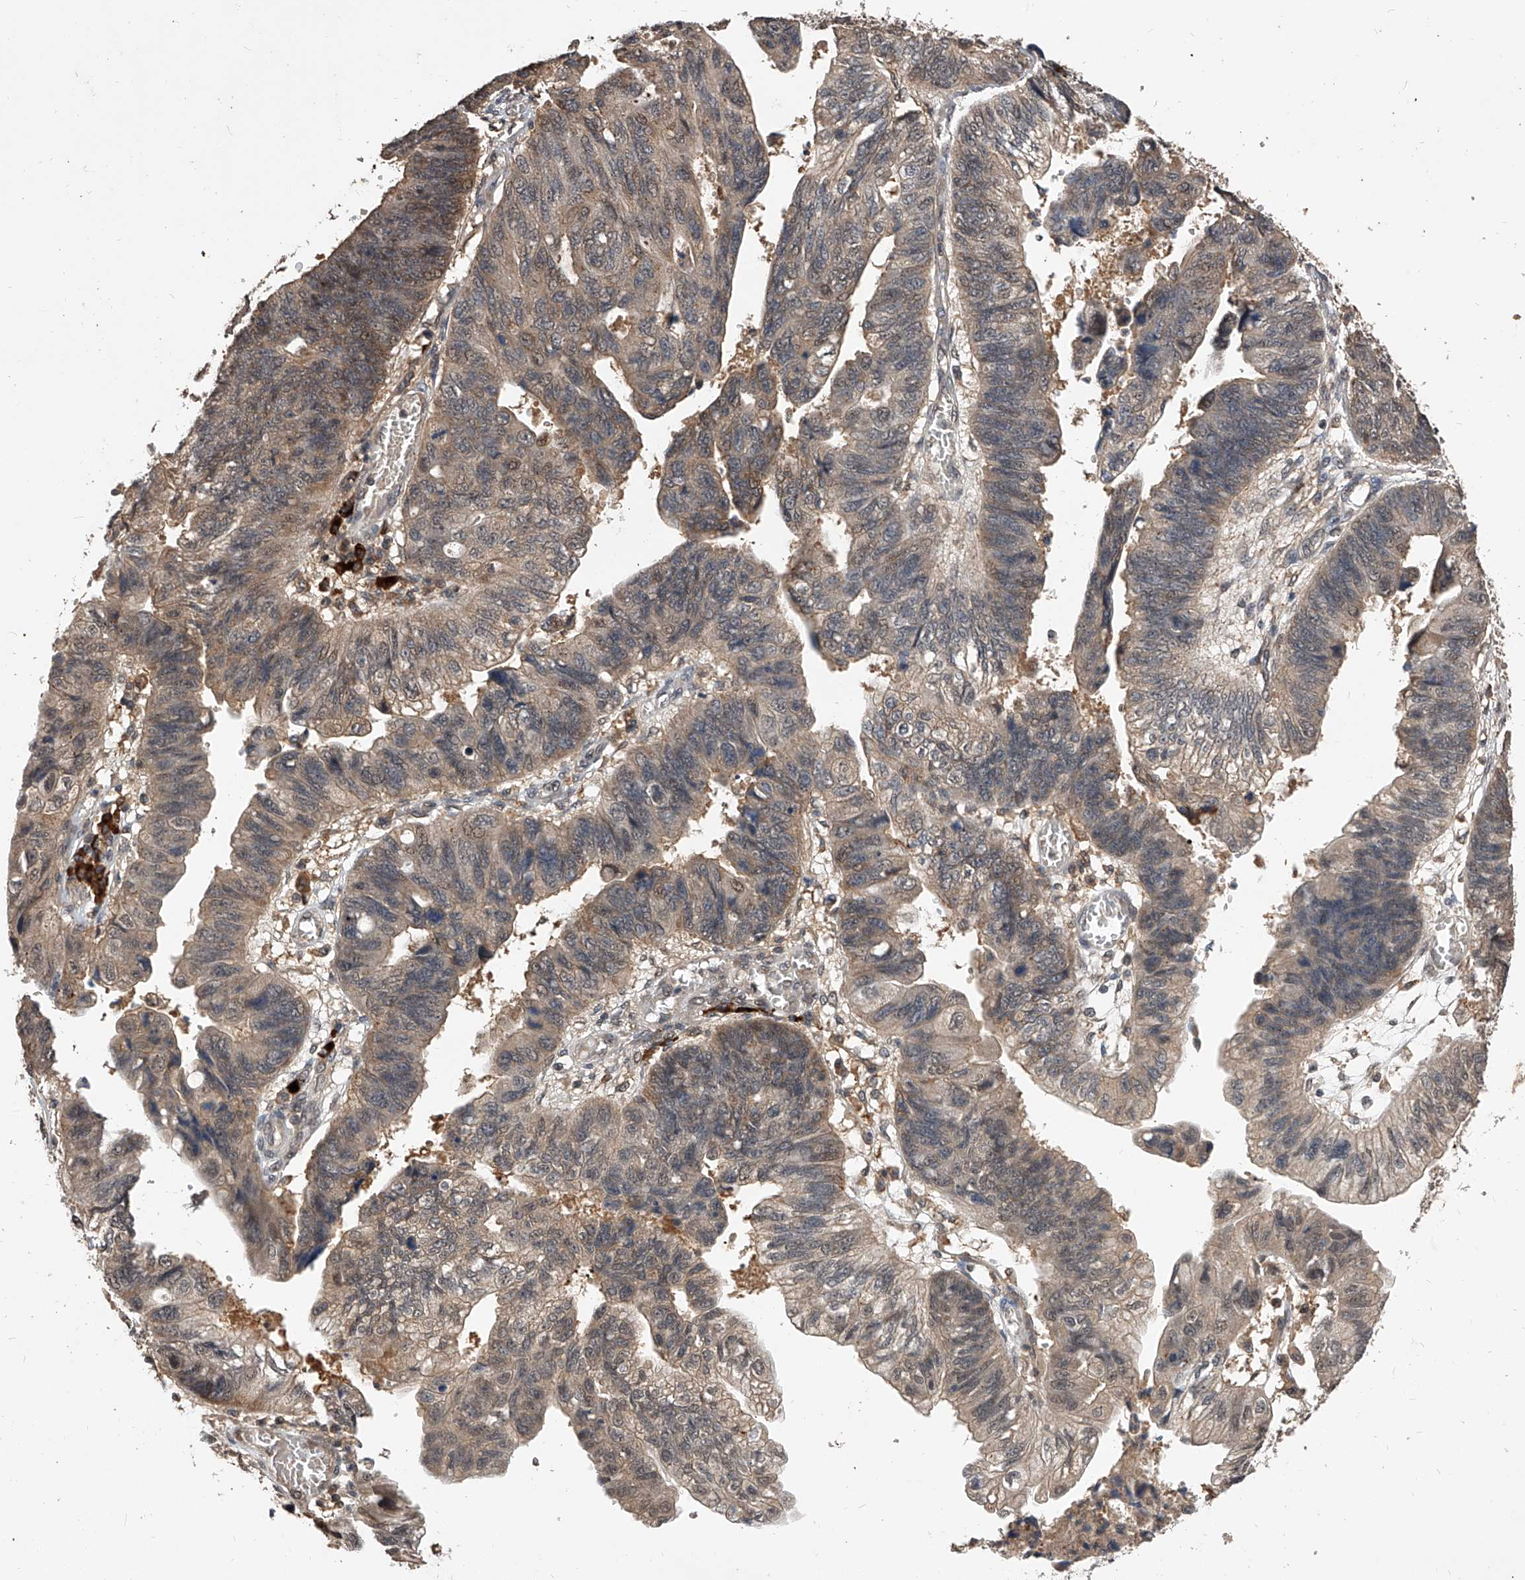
{"staining": {"intensity": "weak", "quantity": ">75%", "location": "cytoplasmic/membranous"}, "tissue": "stomach cancer", "cell_type": "Tumor cells", "image_type": "cancer", "snomed": [{"axis": "morphology", "description": "Adenocarcinoma, NOS"}, {"axis": "topography", "description": "Stomach"}], "caption": "Immunohistochemical staining of human adenocarcinoma (stomach) reveals low levels of weak cytoplasmic/membranous protein positivity in approximately >75% of tumor cells.", "gene": "CFAP410", "patient": {"sex": "male", "age": 59}}